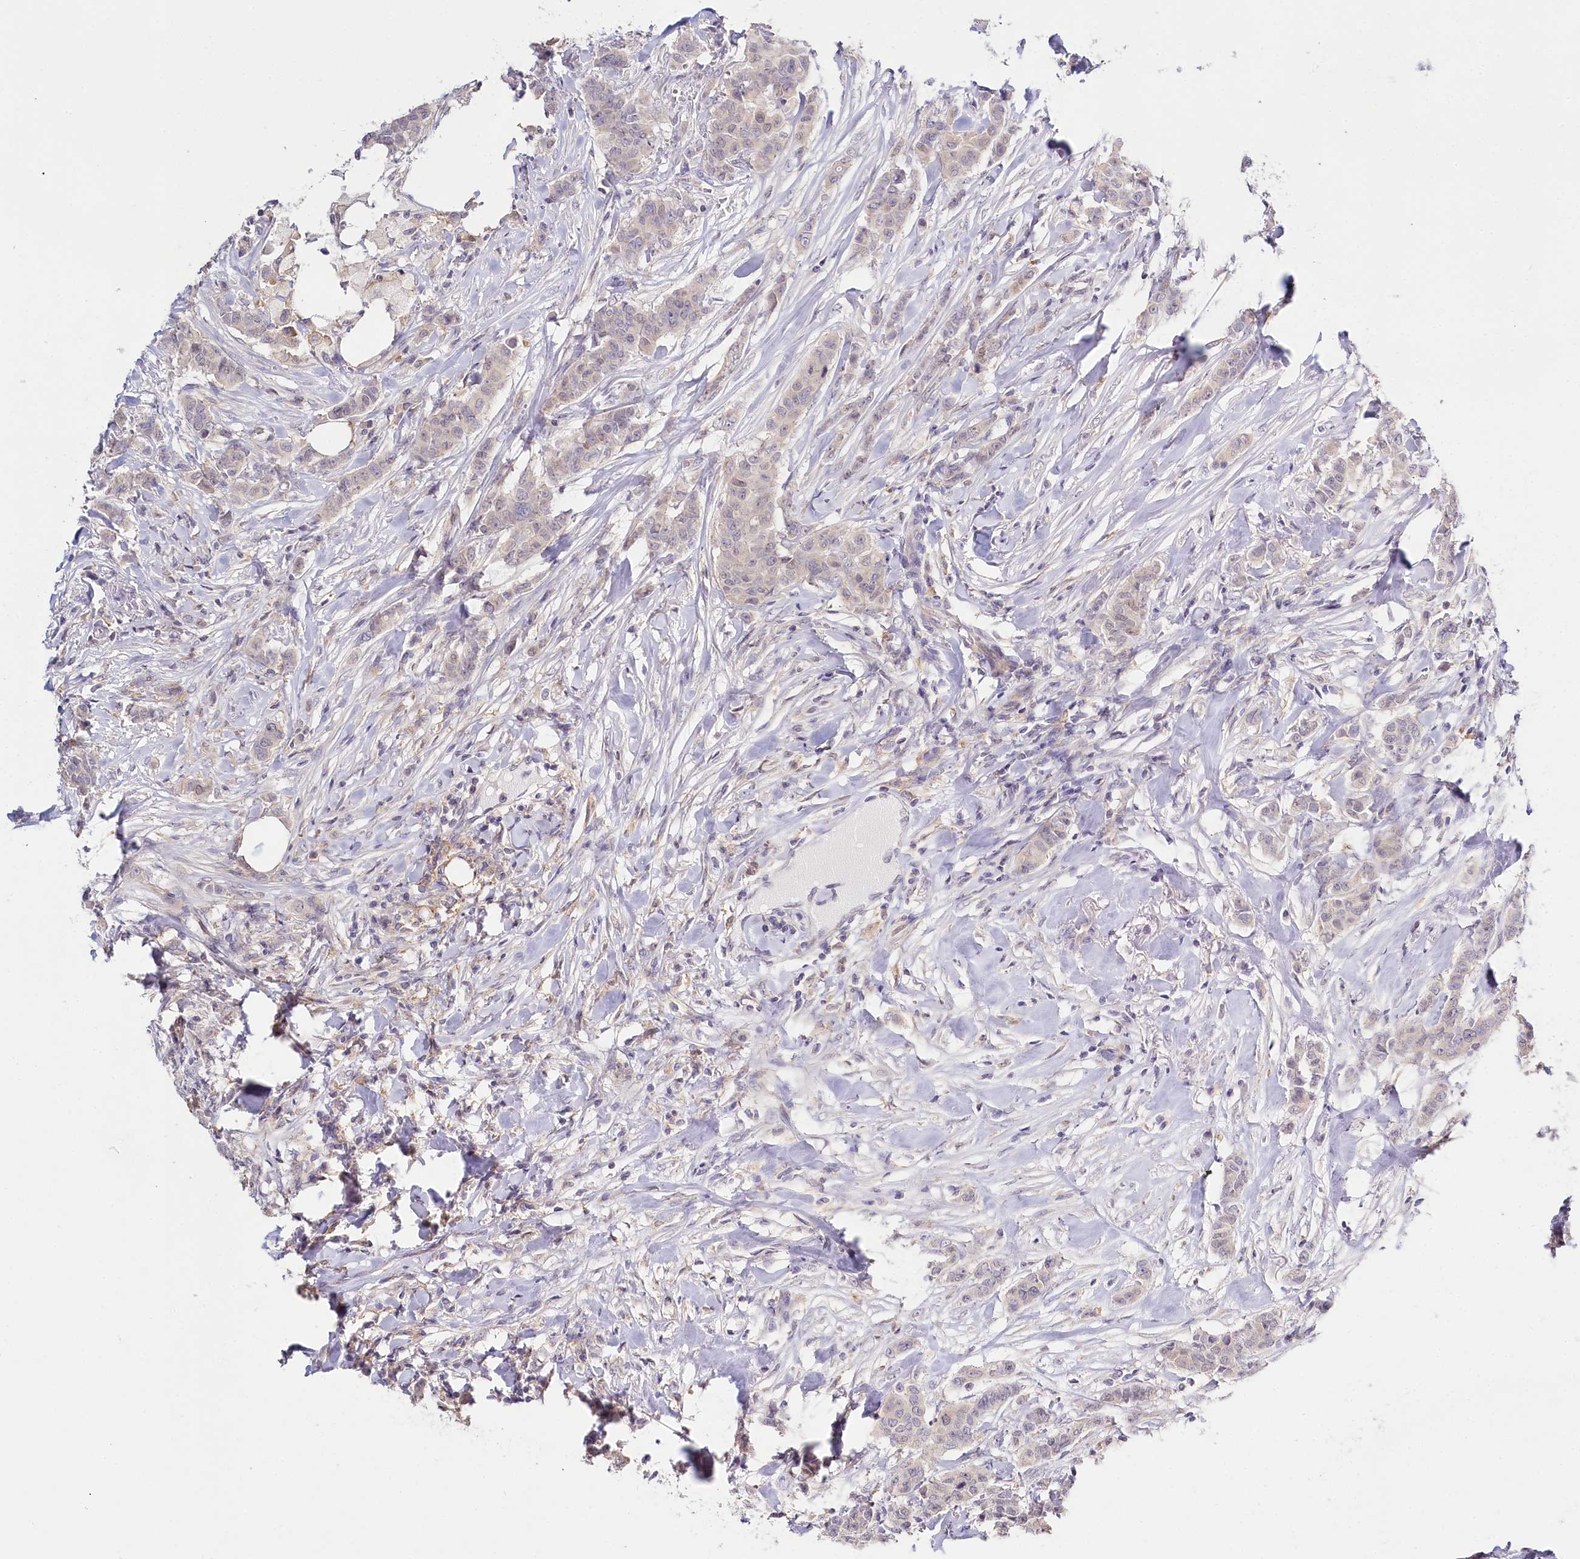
{"staining": {"intensity": "negative", "quantity": "none", "location": "none"}, "tissue": "breast cancer", "cell_type": "Tumor cells", "image_type": "cancer", "snomed": [{"axis": "morphology", "description": "Duct carcinoma"}, {"axis": "topography", "description": "Breast"}], "caption": "High power microscopy photomicrograph of an immunohistochemistry (IHC) micrograph of breast invasive ductal carcinoma, revealing no significant positivity in tumor cells. (DAB immunohistochemistry (IHC) visualized using brightfield microscopy, high magnification).", "gene": "DAPK1", "patient": {"sex": "female", "age": 40}}